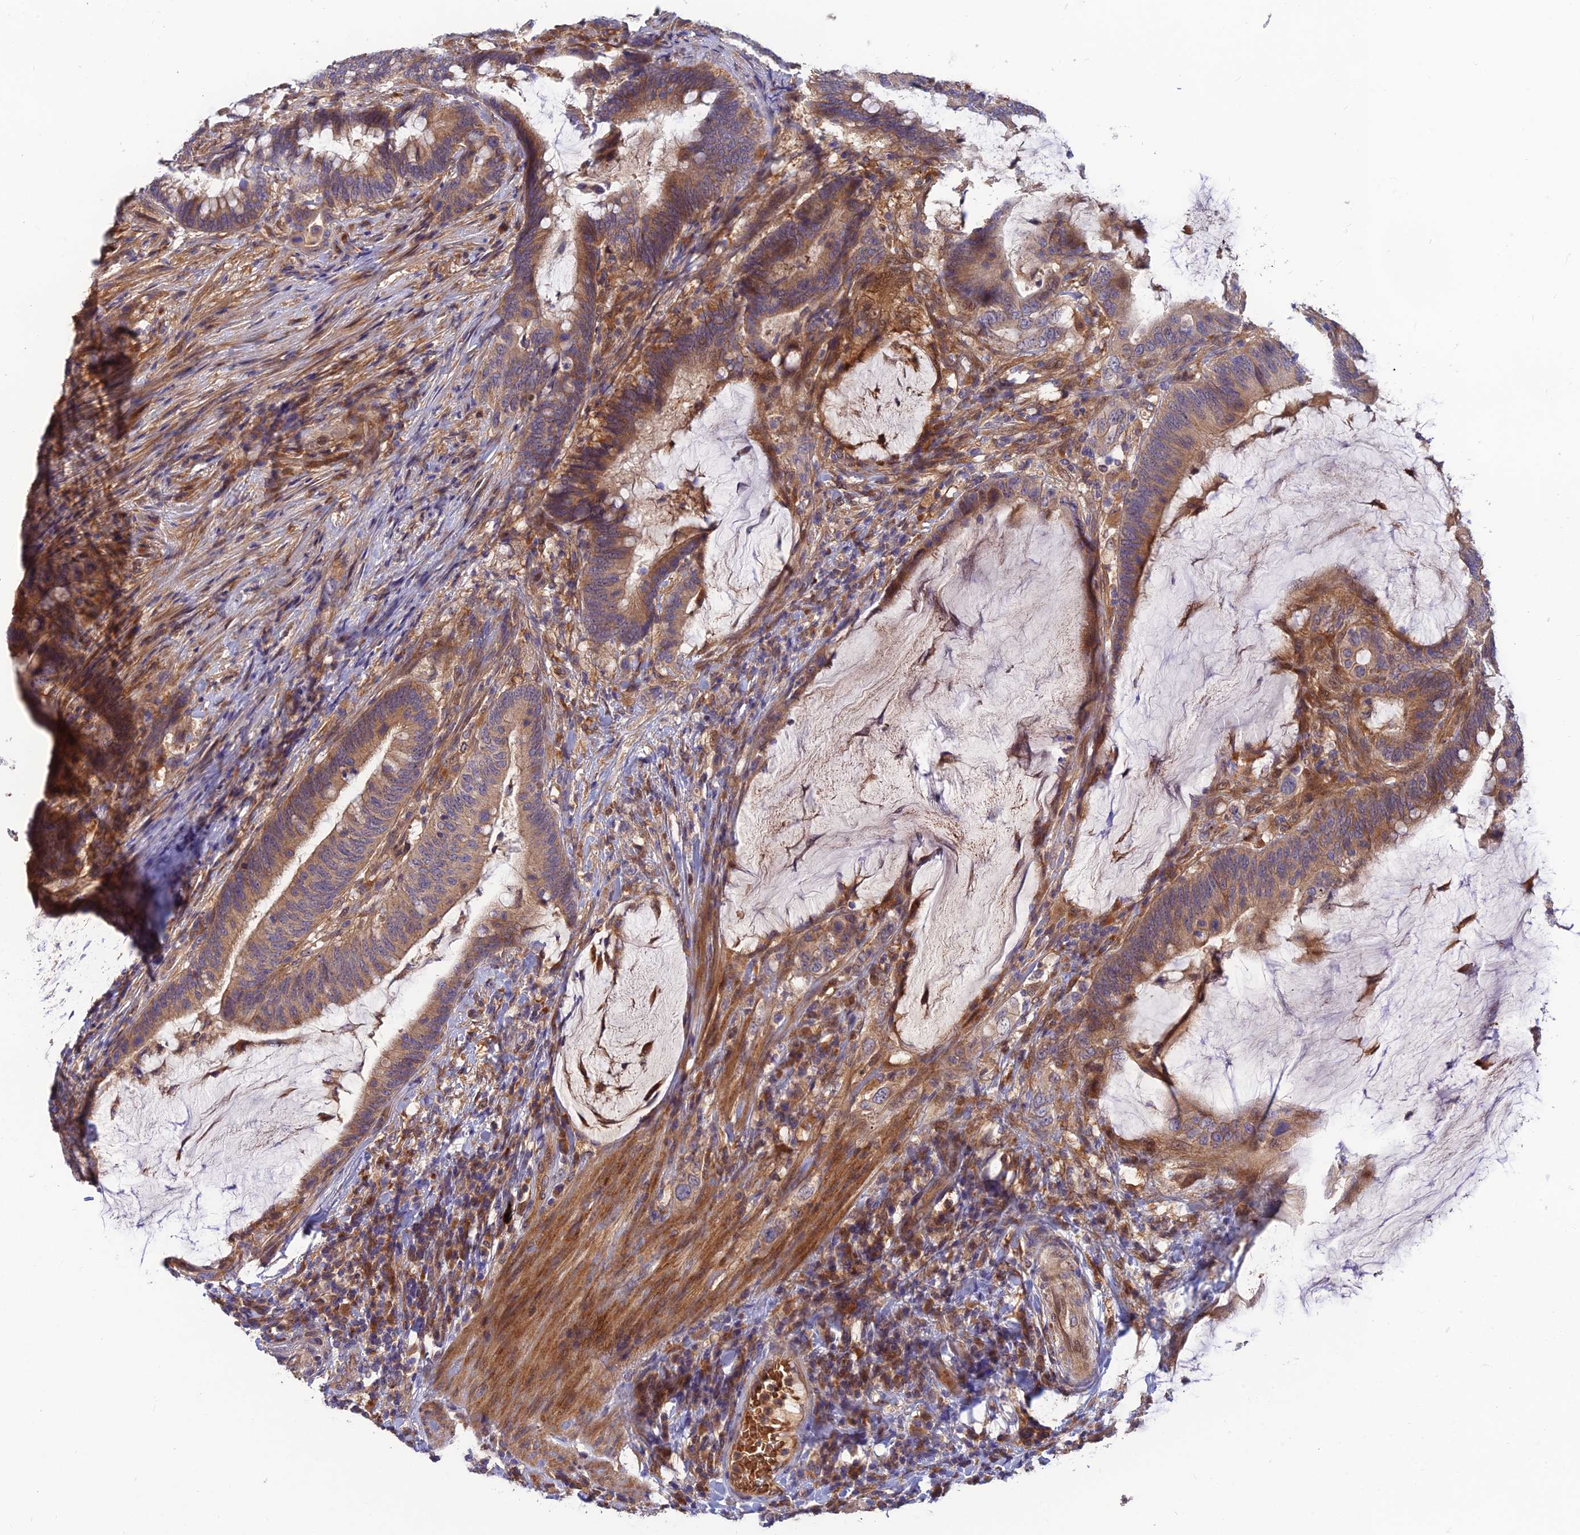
{"staining": {"intensity": "moderate", "quantity": ">75%", "location": "cytoplasmic/membranous"}, "tissue": "colorectal cancer", "cell_type": "Tumor cells", "image_type": "cancer", "snomed": [{"axis": "morphology", "description": "Adenocarcinoma, NOS"}, {"axis": "topography", "description": "Colon"}], "caption": "Protein expression analysis of adenocarcinoma (colorectal) reveals moderate cytoplasmic/membranous staining in approximately >75% of tumor cells. The staining was performed using DAB (3,3'-diaminobenzidine), with brown indicating positive protein expression. Nuclei are stained blue with hematoxylin.", "gene": "FAM151B", "patient": {"sex": "female", "age": 66}}